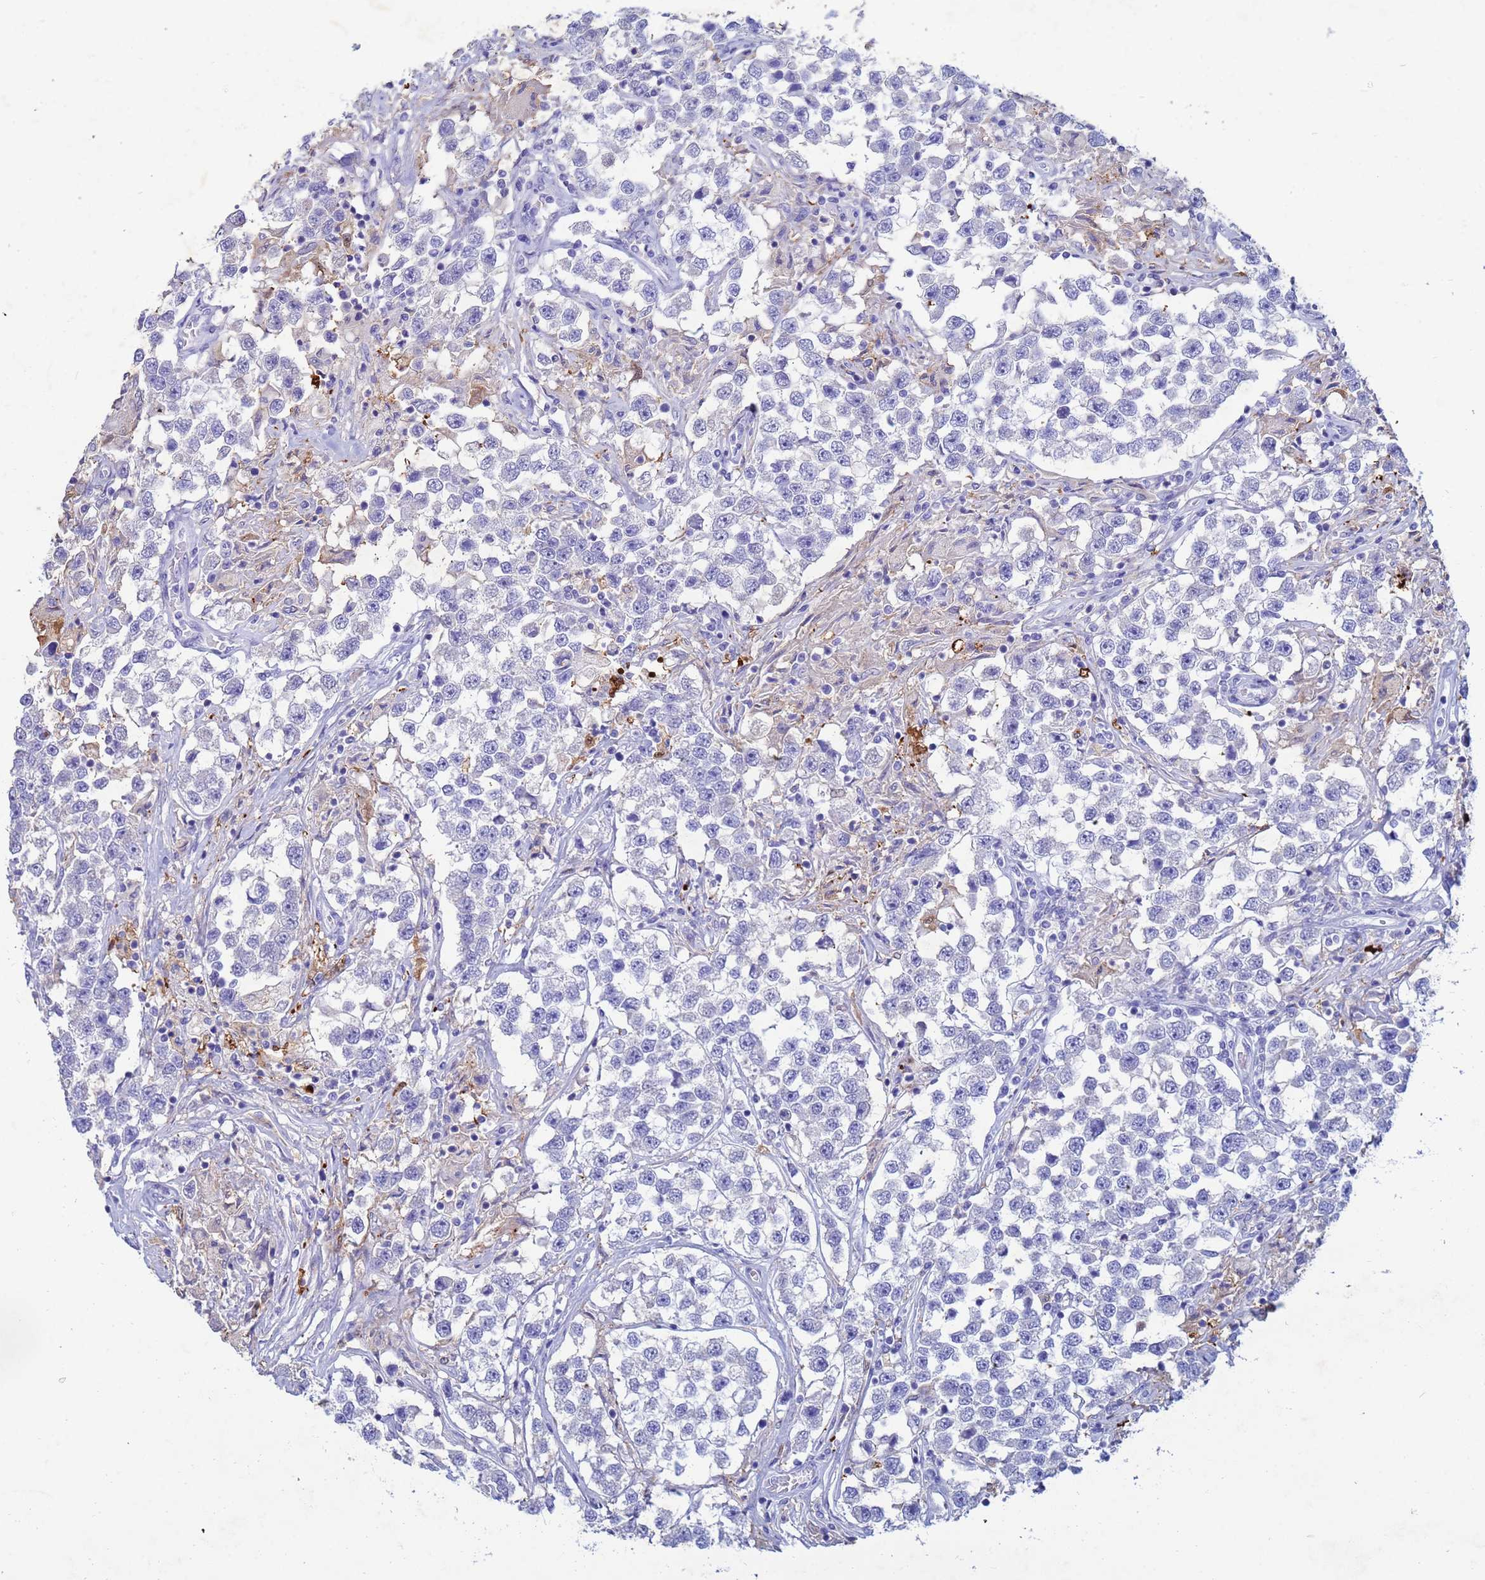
{"staining": {"intensity": "negative", "quantity": "none", "location": "none"}, "tissue": "testis cancer", "cell_type": "Tumor cells", "image_type": "cancer", "snomed": [{"axis": "morphology", "description": "Seminoma, NOS"}, {"axis": "topography", "description": "Testis"}], "caption": "Tumor cells are negative for brown protein staining in seminoma (testis).", "gene": "CSTB", "patient": {"sex": "male", "age": 46}}